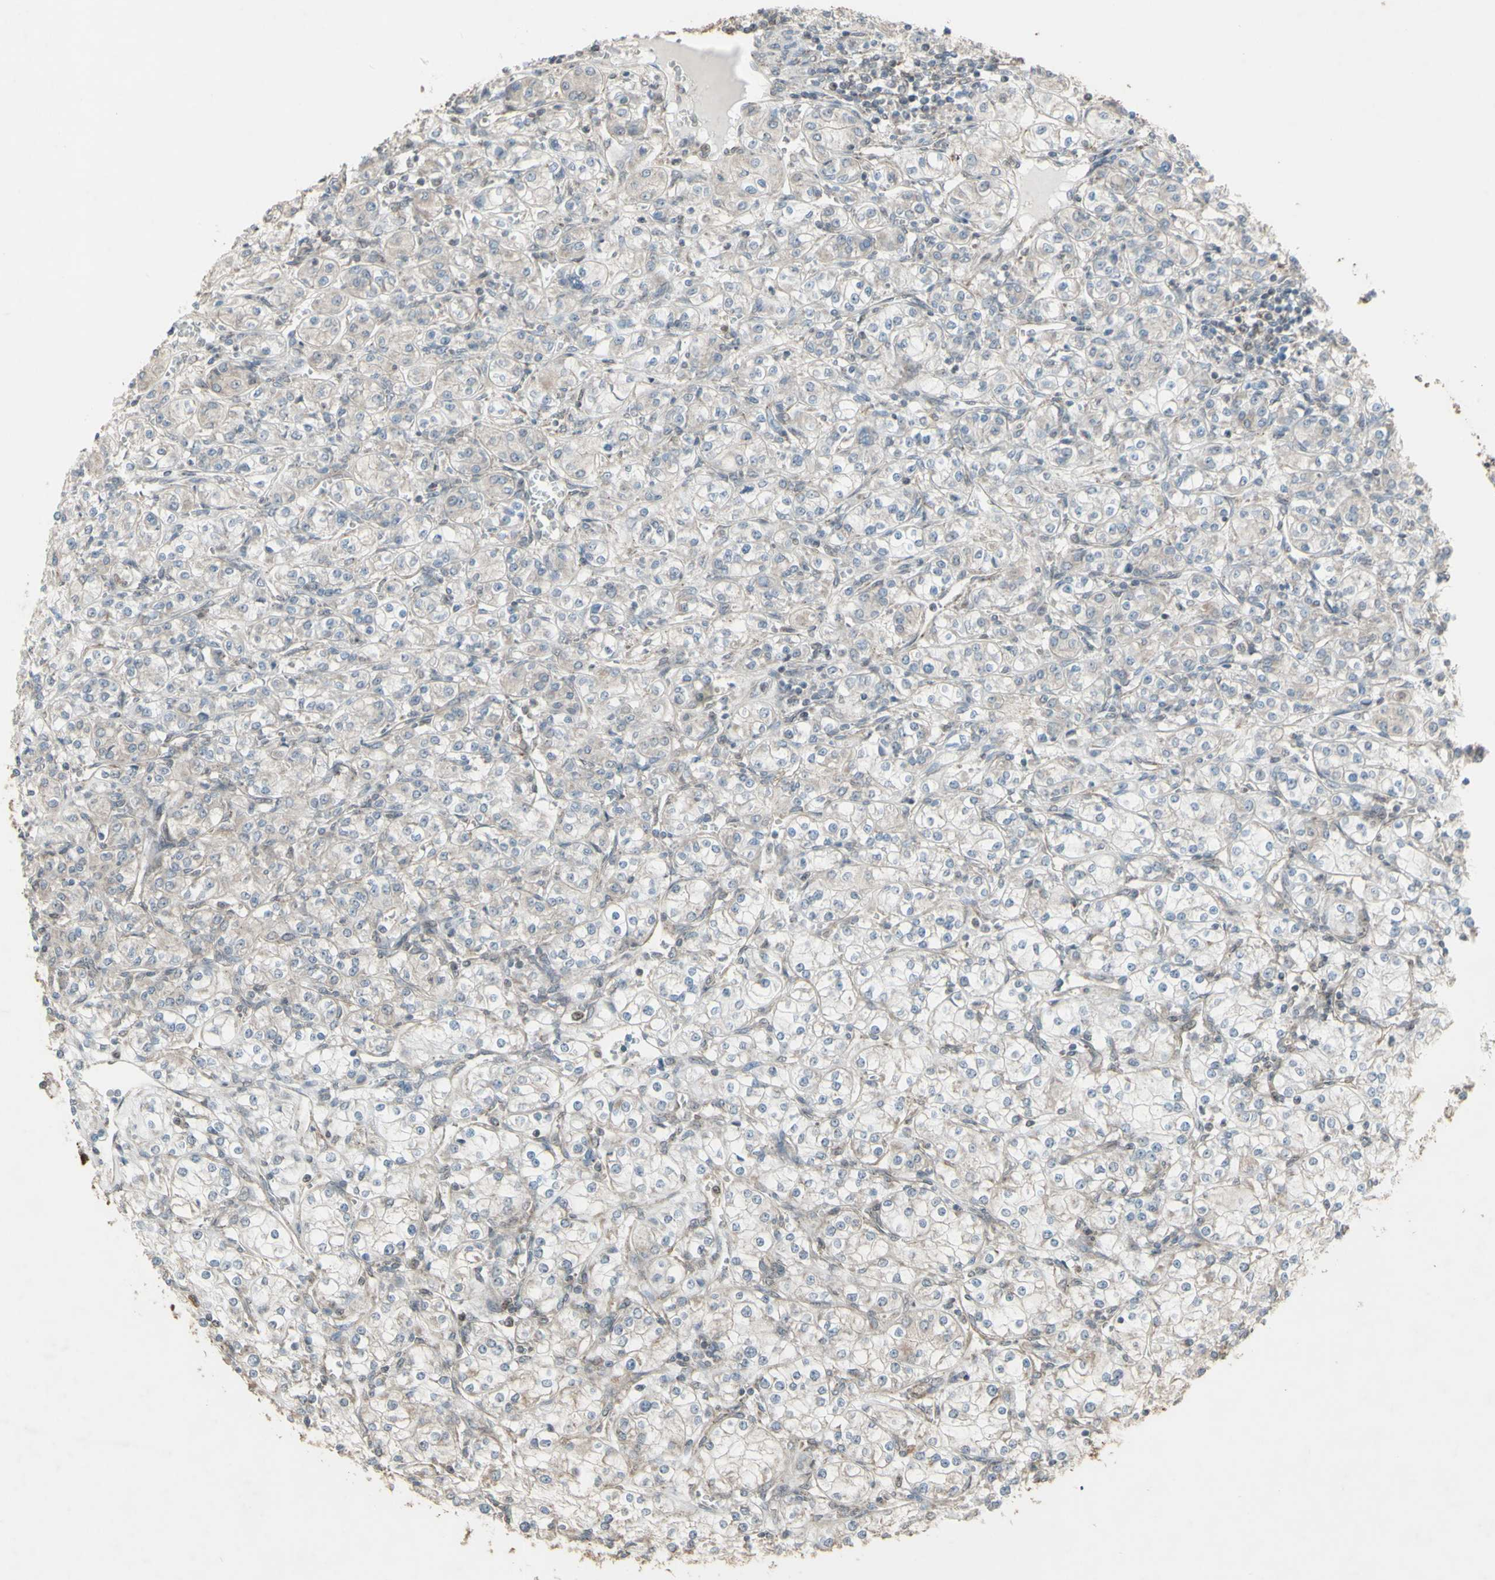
{"staining": {"intensity": "negative", "quantity": "none", "location": "none"}, "tissue": "renal cancer", "cell_type": "Tumor cells", "image_type": "cancer", "snomed": [{"axis": "morphology", "description": "Adenocarcinoma, NOS"}, {"axis": "topography", "description": "Kidney"}], "caption": "A high-resolution photomicrograph shows immunohistochemistry staining of adenocarcinoma (renal), which displays no significant expression in tumor cells. (Immunohistochemistry (ihc), brightfield microscopy, high magnification).", "gene": "FXYD3", "patient": {"sex": "male", "age": 77}}